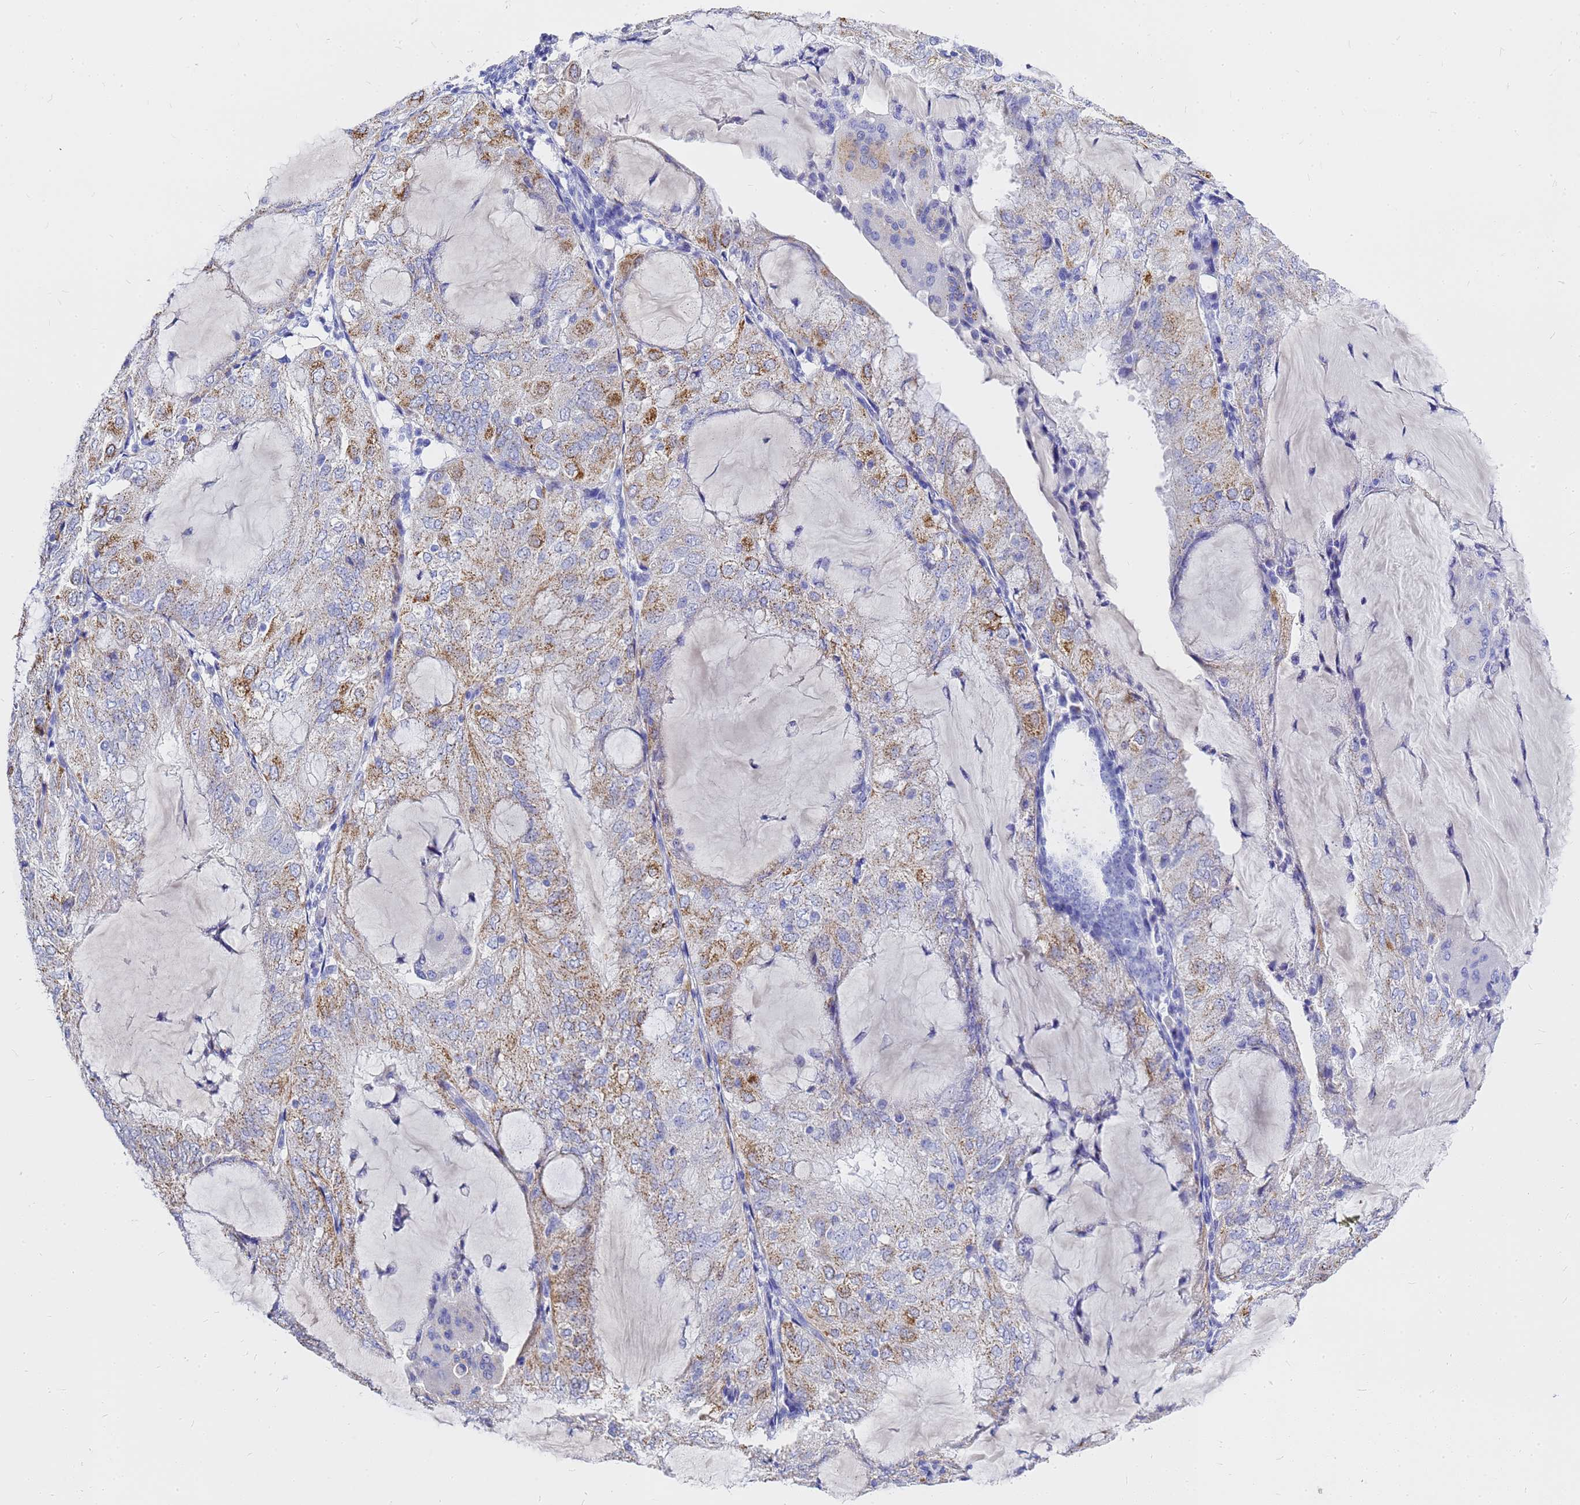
{"staining": {"intensity": "moderate", "quantity": "25%-75%", "location": "cytoplasmic/membranous"}, "tissue": "endometrial cancer", "cell_type": "Tumor cells", "image_type": "cancer", "snomed": [{"axis": "morphology", "description": "Adenocarcinoma, NOS"}, {"axis": "topography", "description": "Endometrium"}], "caption": "Human adenocarcinoma (endometrial) stained for a protein (brown) reveals moderate cytoplasmic/membranous positive staining in approximately 25%-75% of tumor cells.", "gene": "OR52E2", "patient": {"sex": "female", "age": 81}}